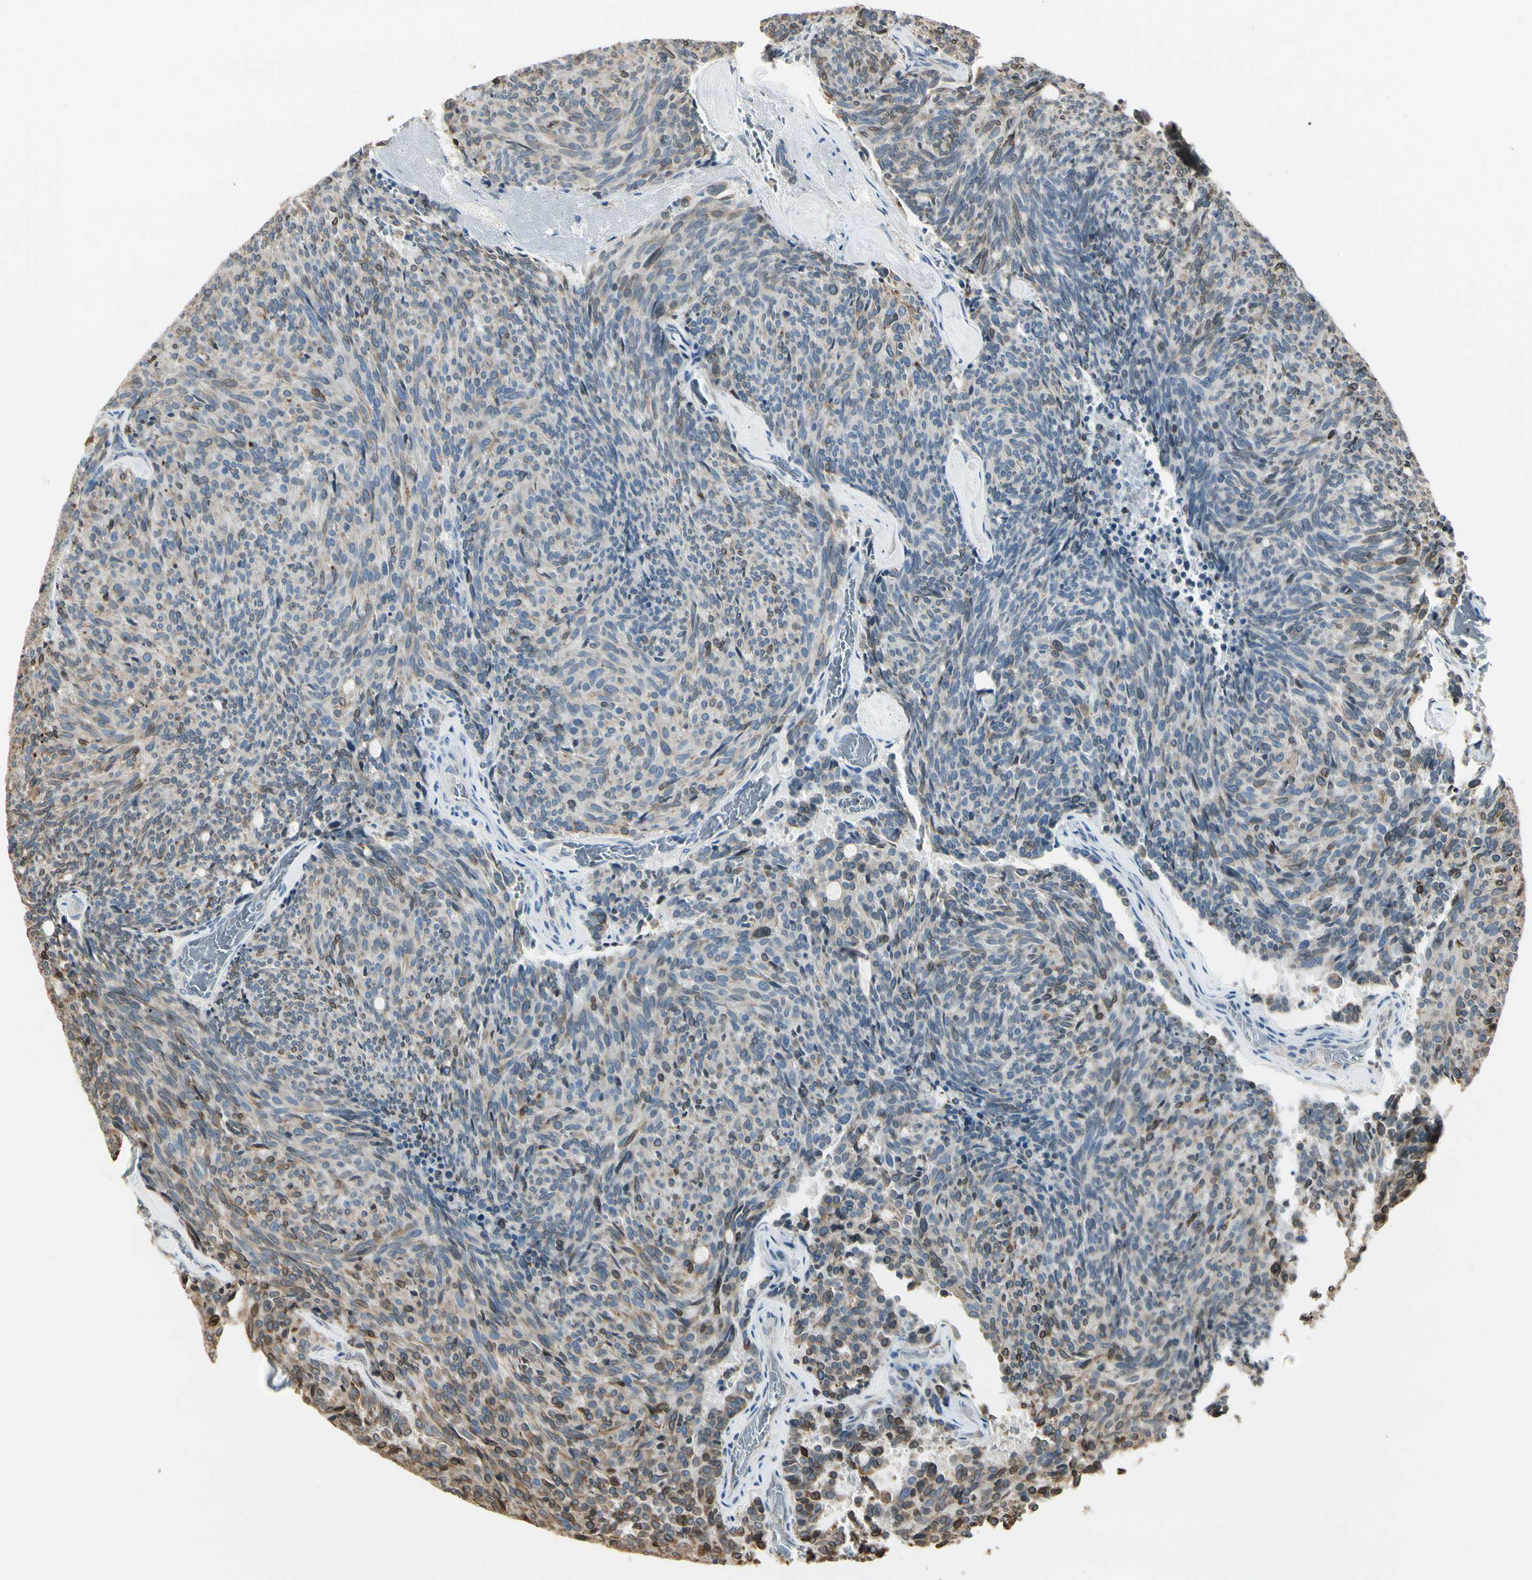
{"staining": {"intensity": "weak", "quantity": ">75%", "location": "cytoplasmic/membranous"}, "tissue": "carcinoid", "cell_type": "Tumor cells", "image_type": "cancer", "snomed": [{"axis": "morphology", "description": "Carcinoid, malignant, NOS"}, {"axis": "topography", "description": "Pancreas"}], "caption": "Carcinoid was stained to show a protein in brown. There is low levels of weak cytoplasmic/membranous expression in approximately >75% of tumor cells.", "gene": "NUCB2", "patient": {"sex": "female", "age": 54}}